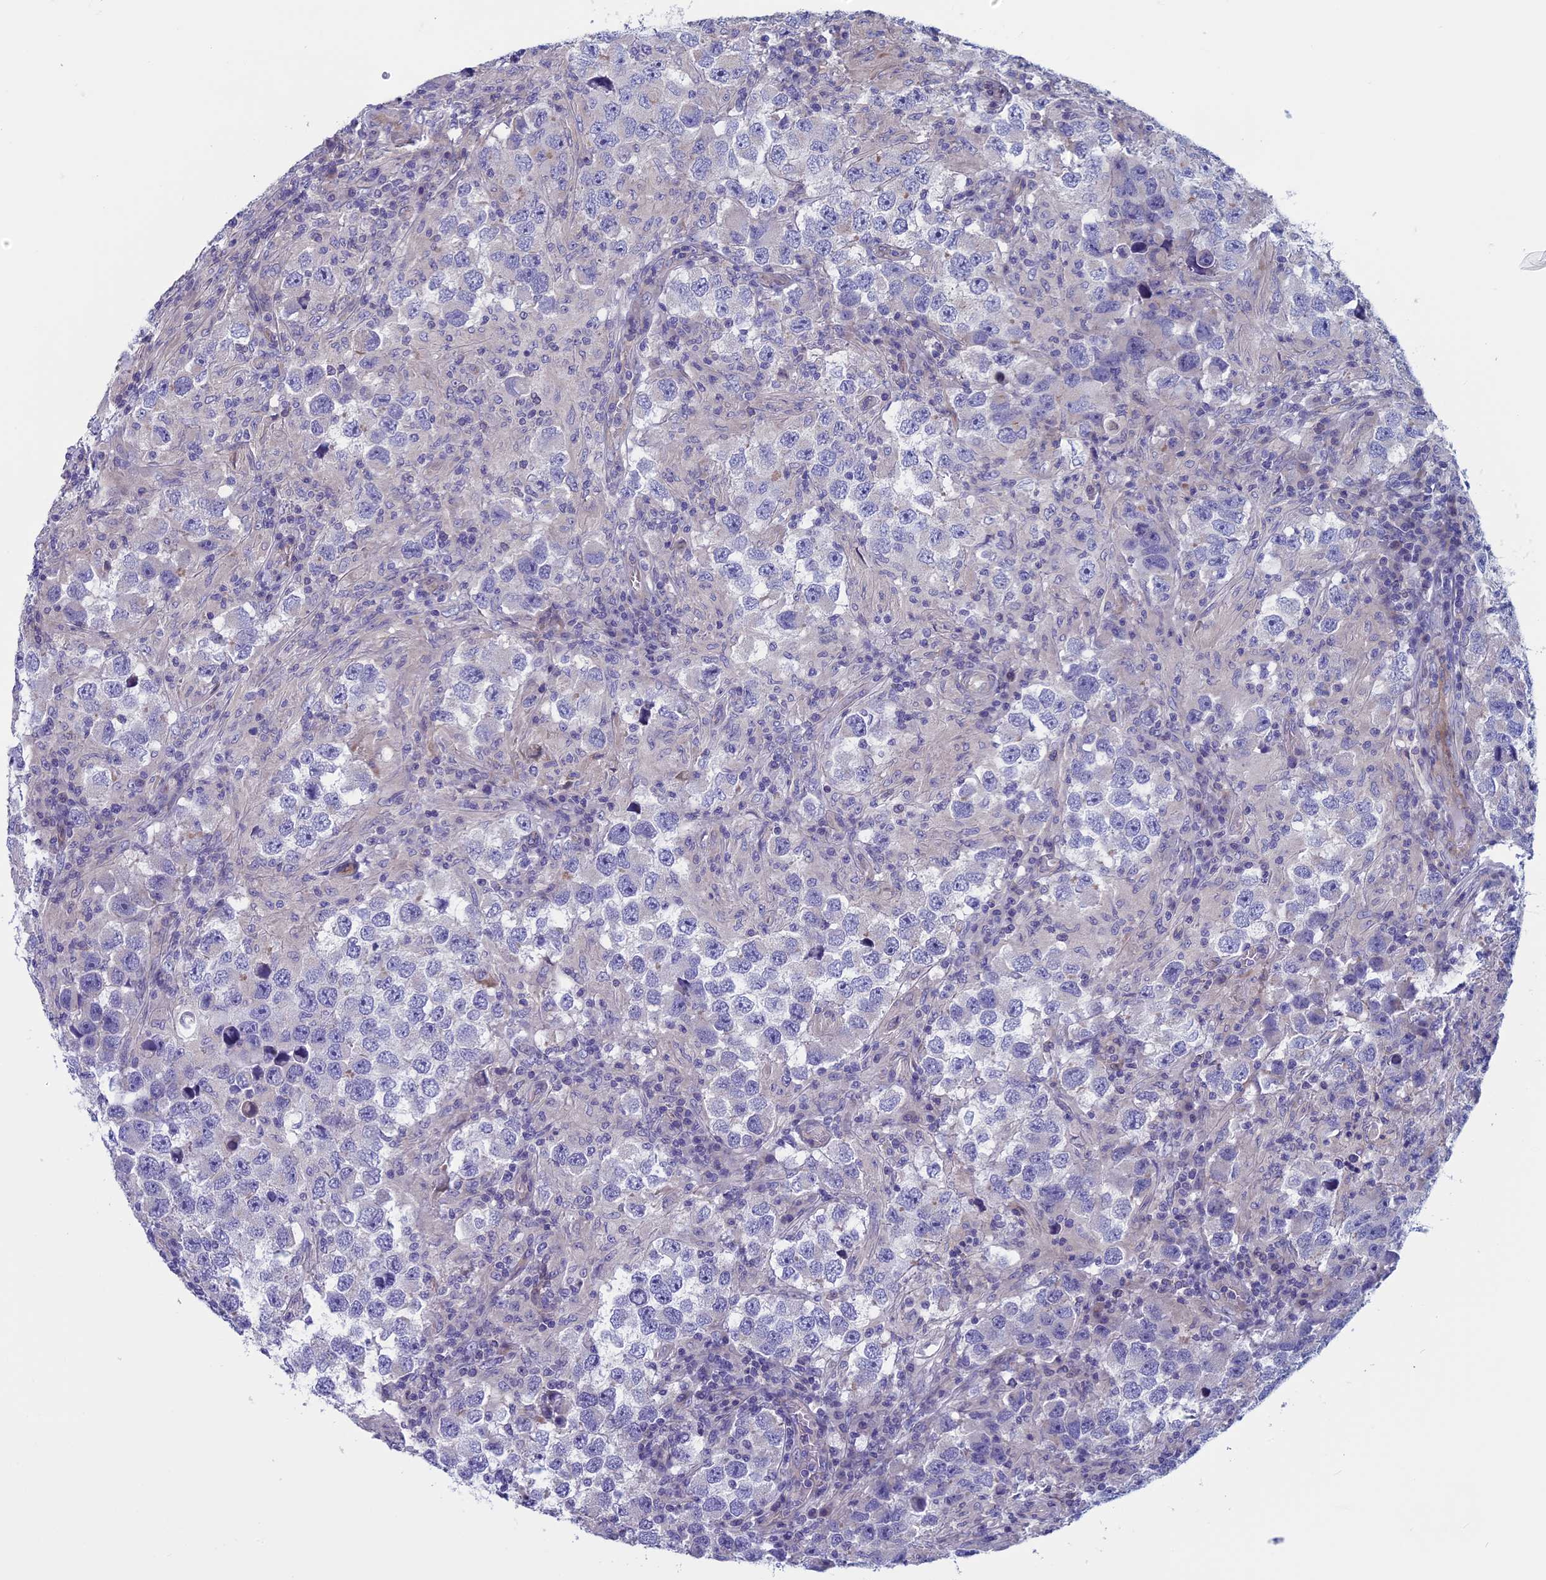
{"staining": {"intensity": "negative", "quantity": "none", "location": "none"}, "tissue": "testis cancer", "cell_type": "Tumor cells", "image_type": "cancer", "snomed": [{"axis": "morphology", "description": "Carcinoma, Embryonal, NOS"}, {"axis": "topography", "description": "Testis"}], "caption": "DAB (3,3'-diaminobenzidine) immunohistochemical staining of testis cancer (embryonal carcinoma) demonstrates no significant expression in tumor cells. (DAB immunohistochemistry (IHC) visualized using brightfield microscopy, high magnification).", "gene": "CNOT6L", "patient": {"sex": "male", "age": 21}}